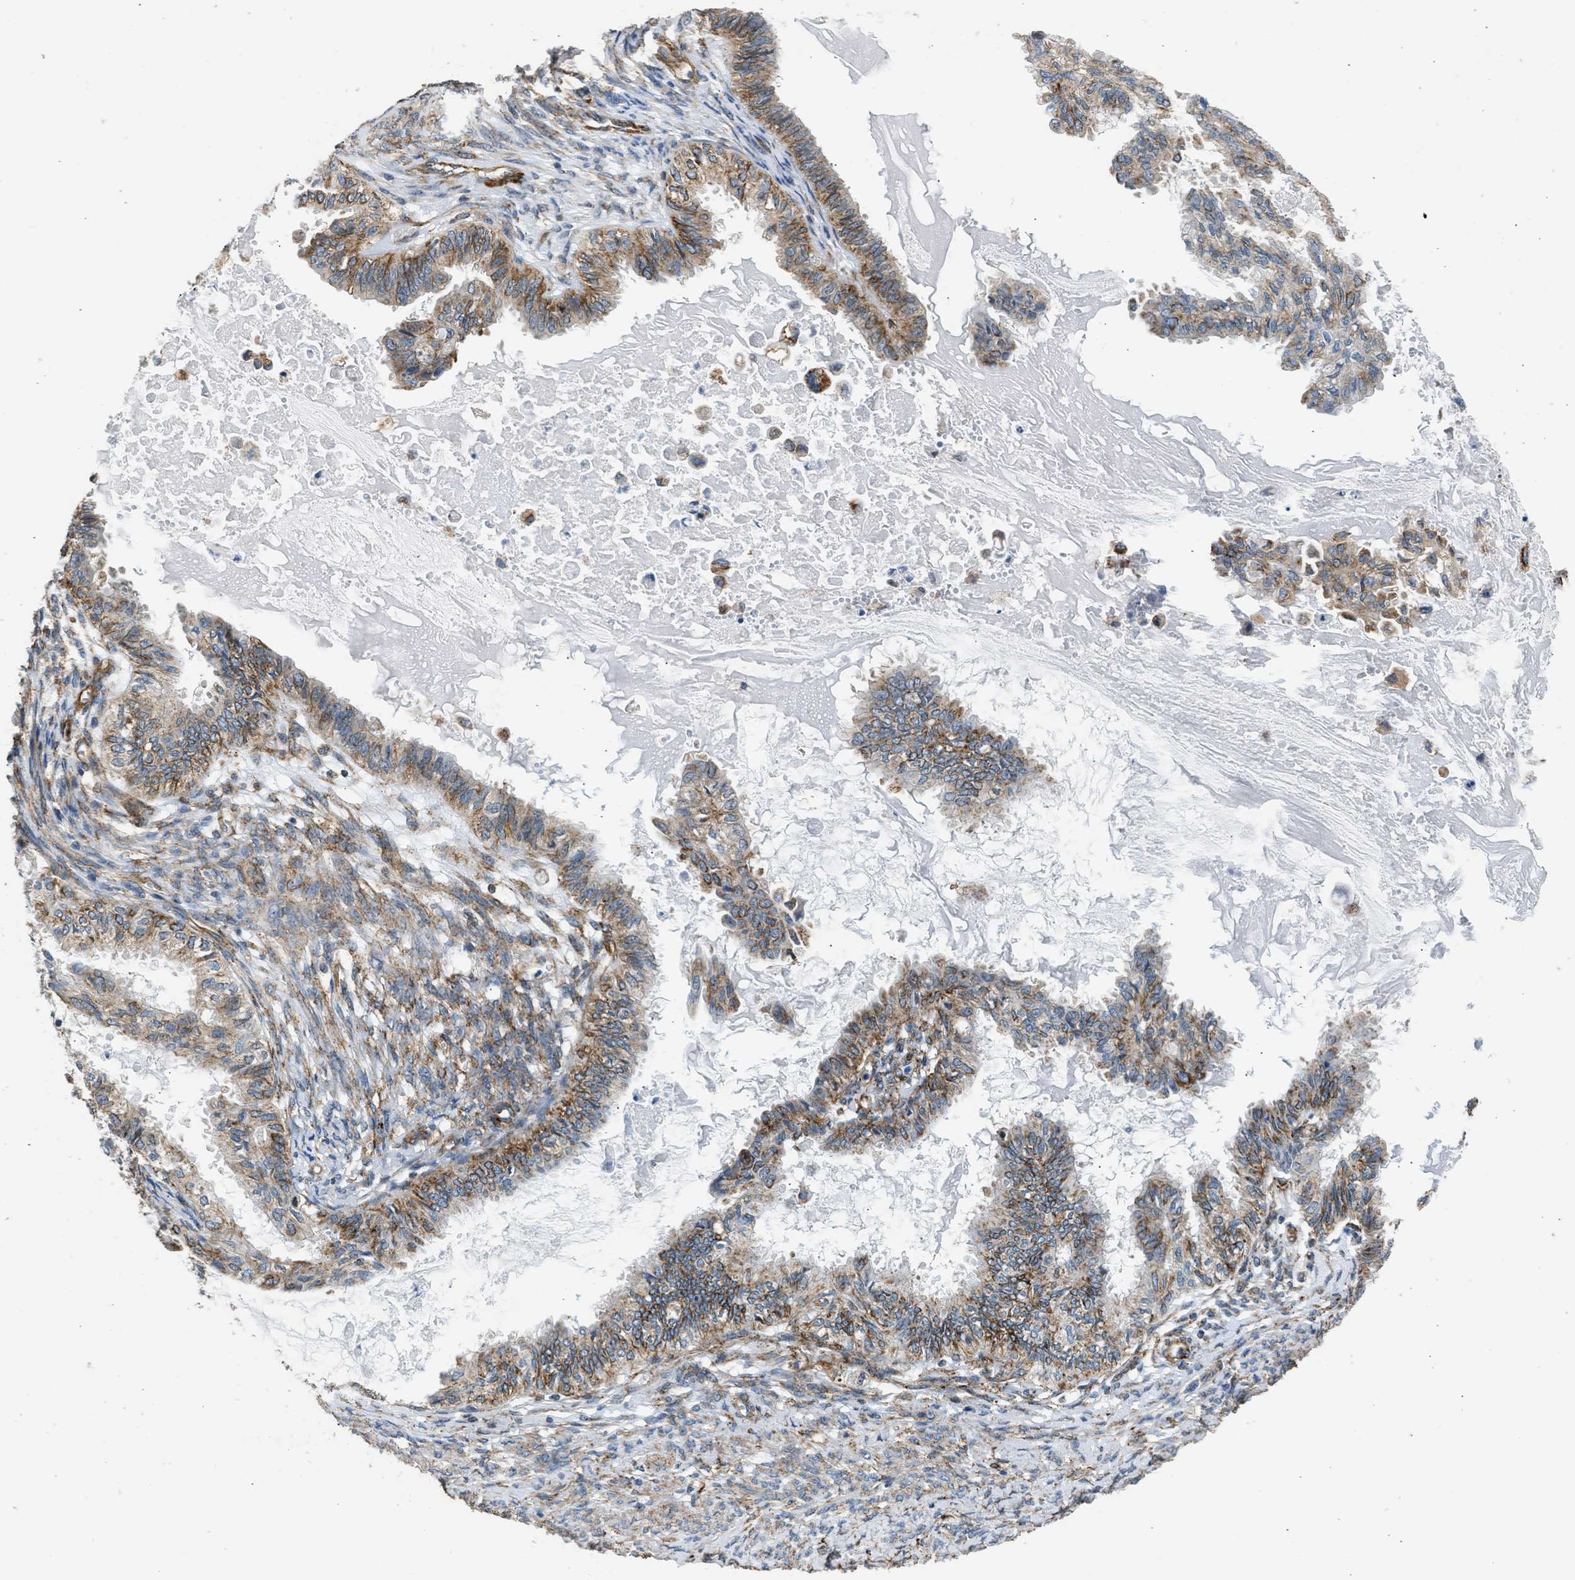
{"staining": {"intensity": "moderate", "quantity": ">75%", "location": "cytoplasmic/membranous"}, "tissue": "cervical cancer", "cell_type": "Tumor cells", "image_type": "cancer", "snomed": [{"axis": "morphology", "description": "Normal tissue, NOS"}, {"axis": "morphology", "description": "Adenocarcinoma, NOS"}, {"axis": "topography", "description": "Cervix"}, {"axis": "topography", "description": "Endometrium"}], "caption": "Tumor cells show medium levels of moderate cytoplasmic/membranous staining in about >75% of cells in human cervical cancer (adenocarcinoma).", "gene": "SEPTIN2", "patient": {"sex": "female", "age": 86}}